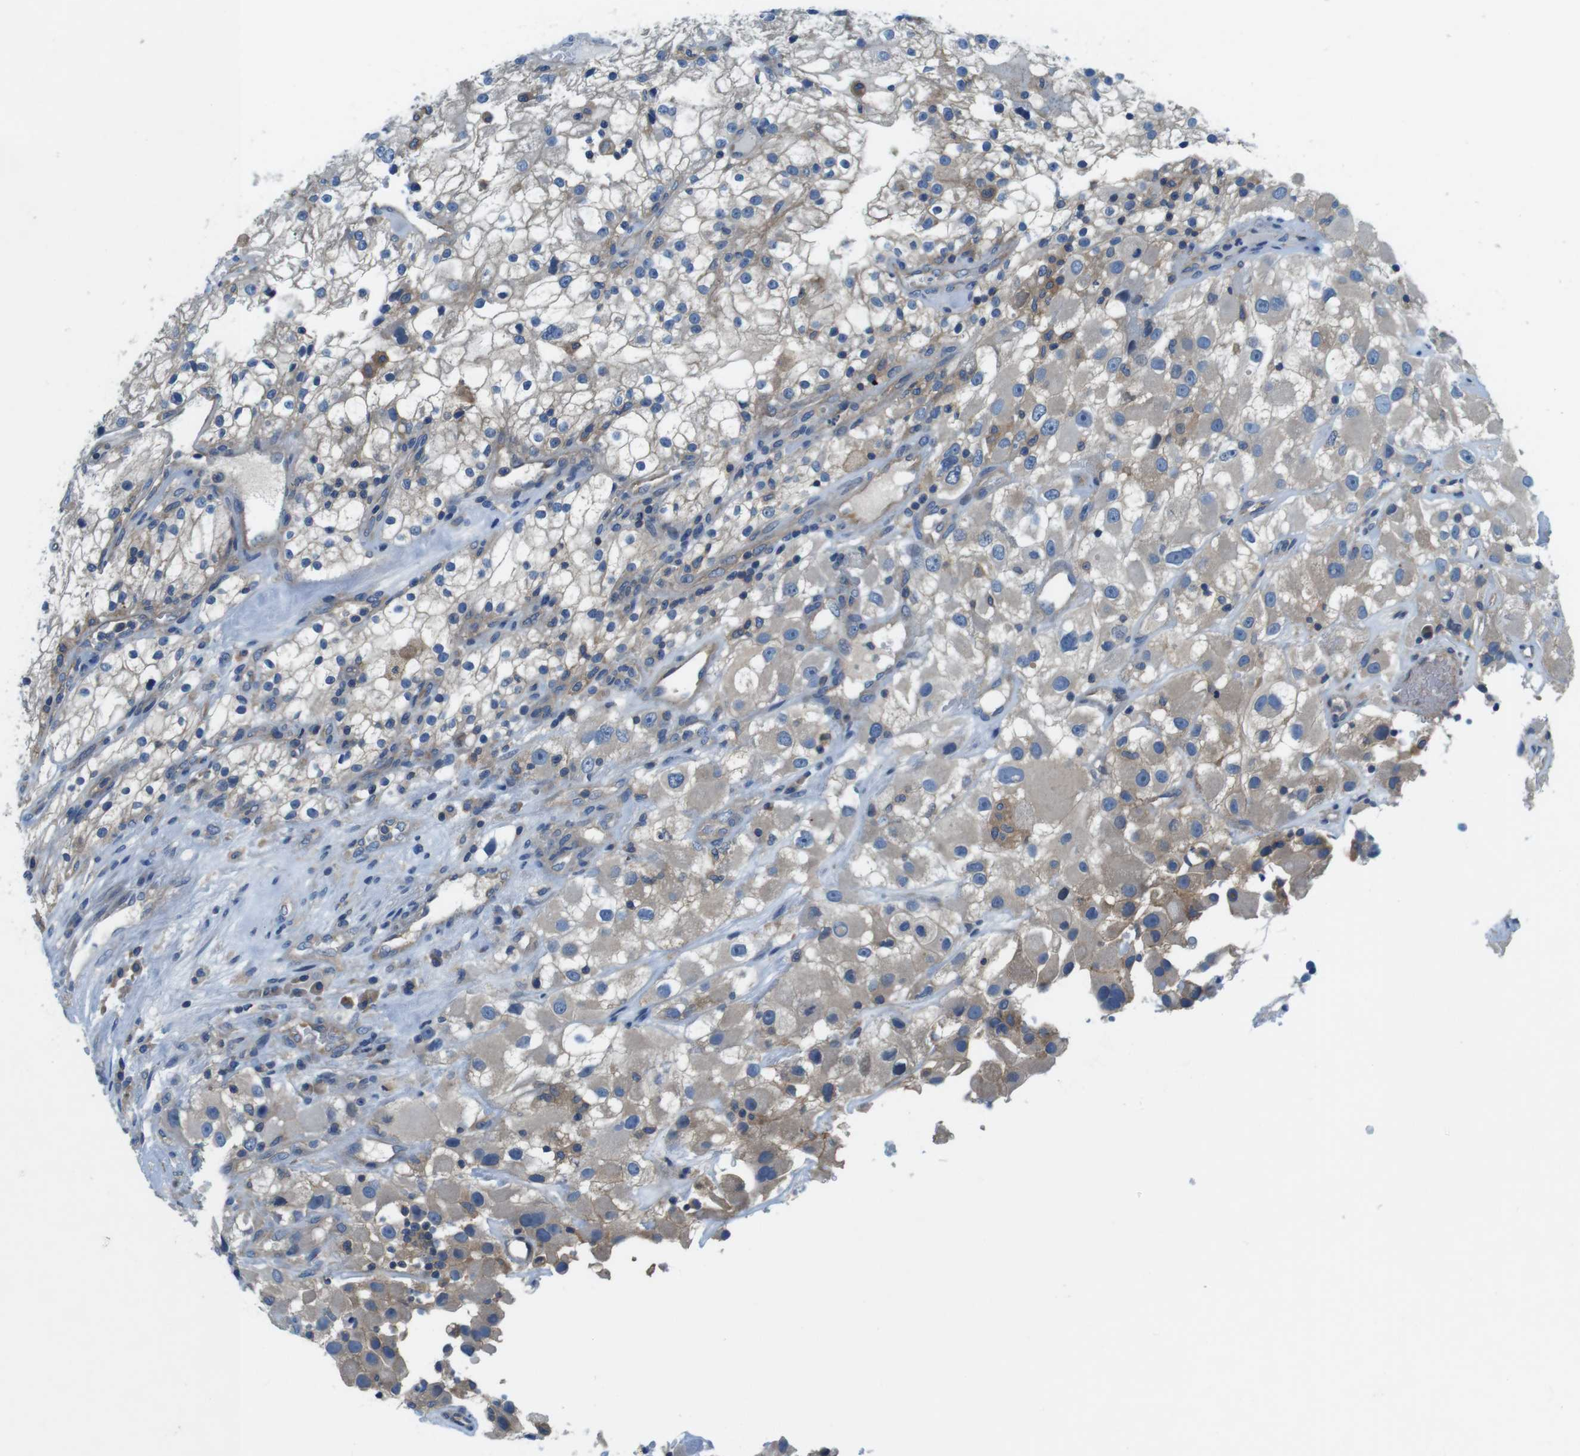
{"staining": {"intensity": "weak", "quantity": "<25%", "location": "cytoplasmic/membranous"}, "tissue": "renal cancer", "cell_type": "Tumor cells", "image_type": "cancer", "snomed": [{"axis": "morphology", "description": "Adenocarcinoma, NOS"}, {"axis": "topography", "description": "Kidney"}], "caption": "Micrograph shows no significant protein positivity in tumor cells of renal adenocarcinoma.", "gene": "DENND4C", "patient": {"sex": "female", "age": 52}}